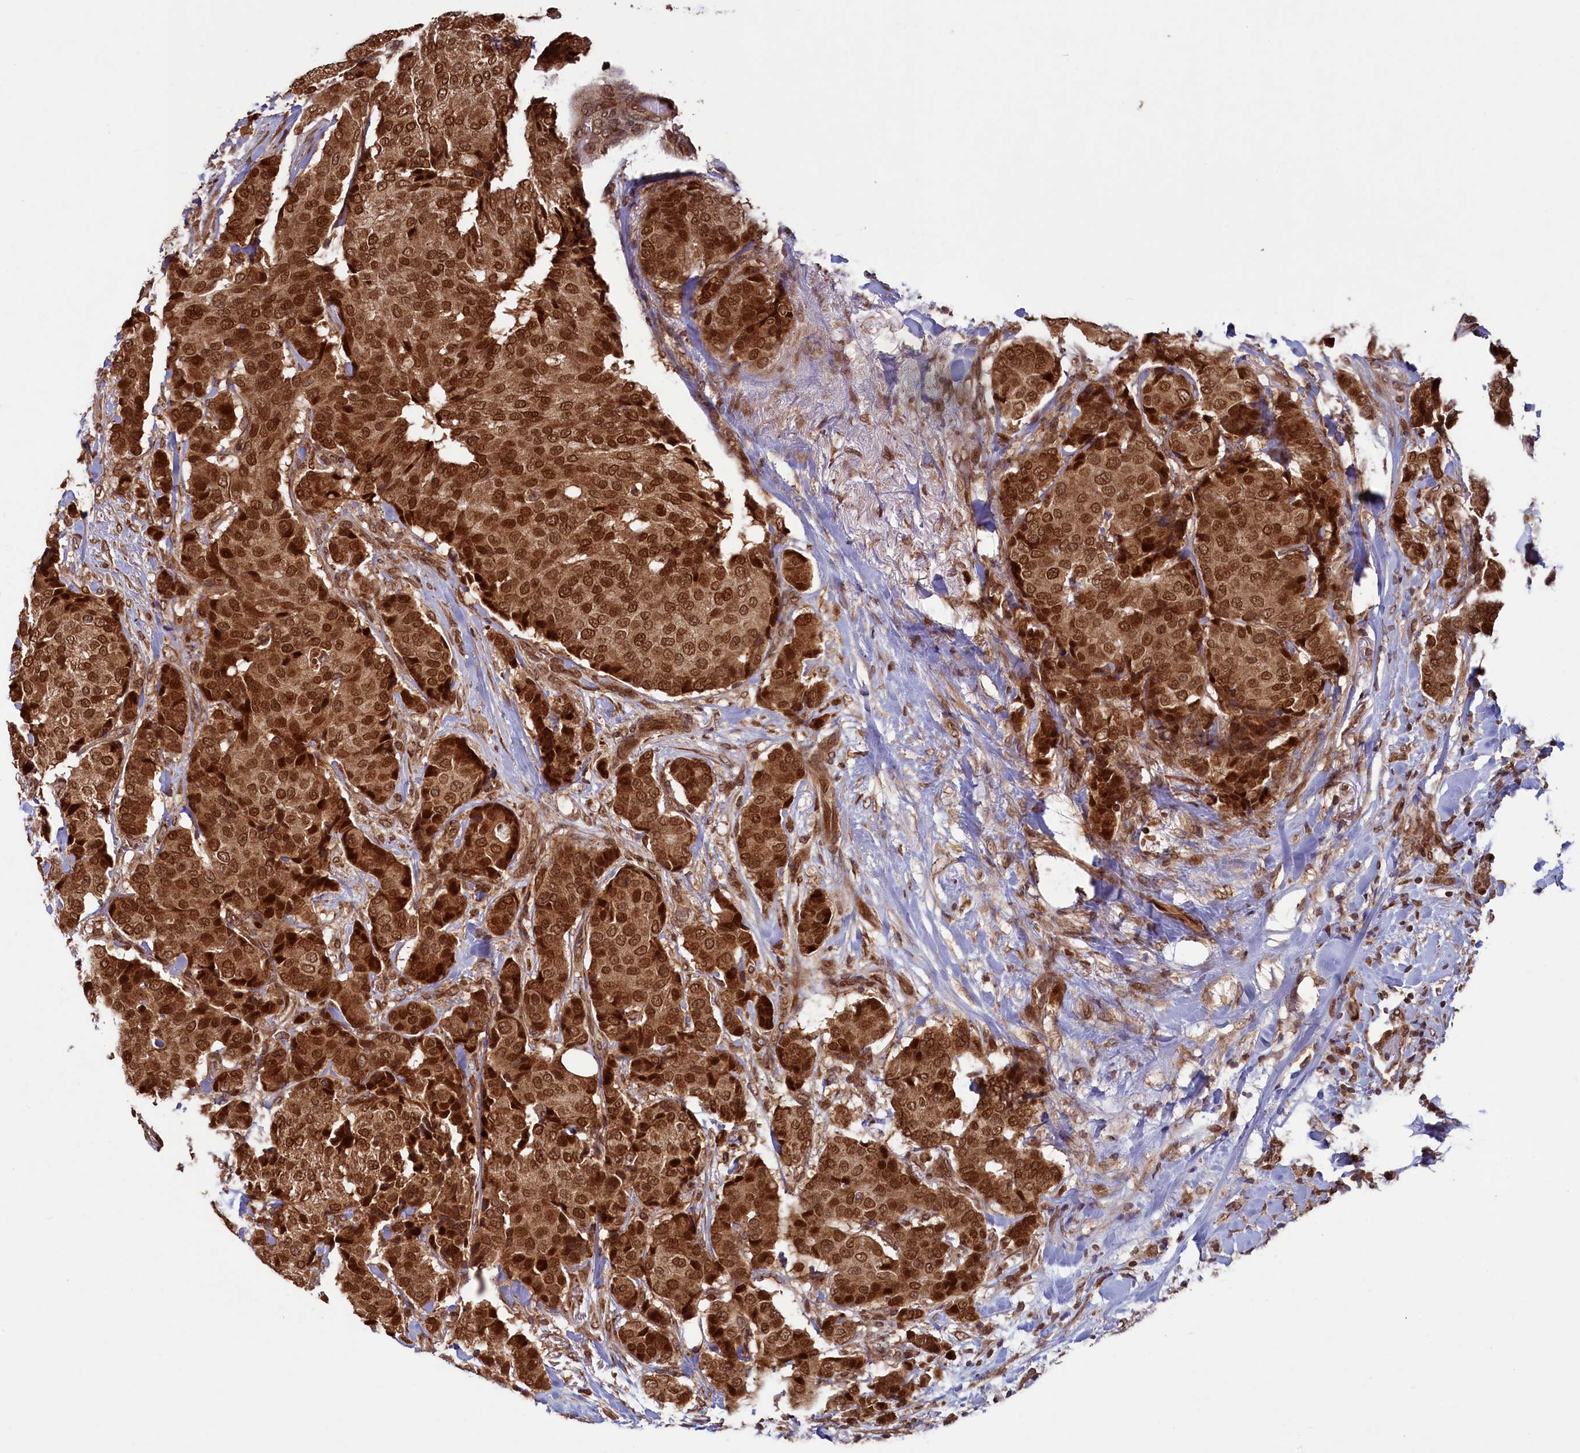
{"staining": {"intensity": "strong", "quantity": ">75%", "location": "cytoplasmic/membranous,nuclear"}, "tissue": "breast cancer", "cell_type": "Tumor cells", "image_type": "cancer", "snomed": [{"axis": "morphology", "description": "Duct carcinoma"}, {"axis": "topography", "description": "Breast"}], "caption": "Breast invasive ductal carcinoma was stained to show a protein in brown. There is high levels of strong cytoplasmic/membranous and nuclear staining in approximately >75% of tumor cells.", "gene": "NAE1", "patient": {"sex": "female", "age": 75}}